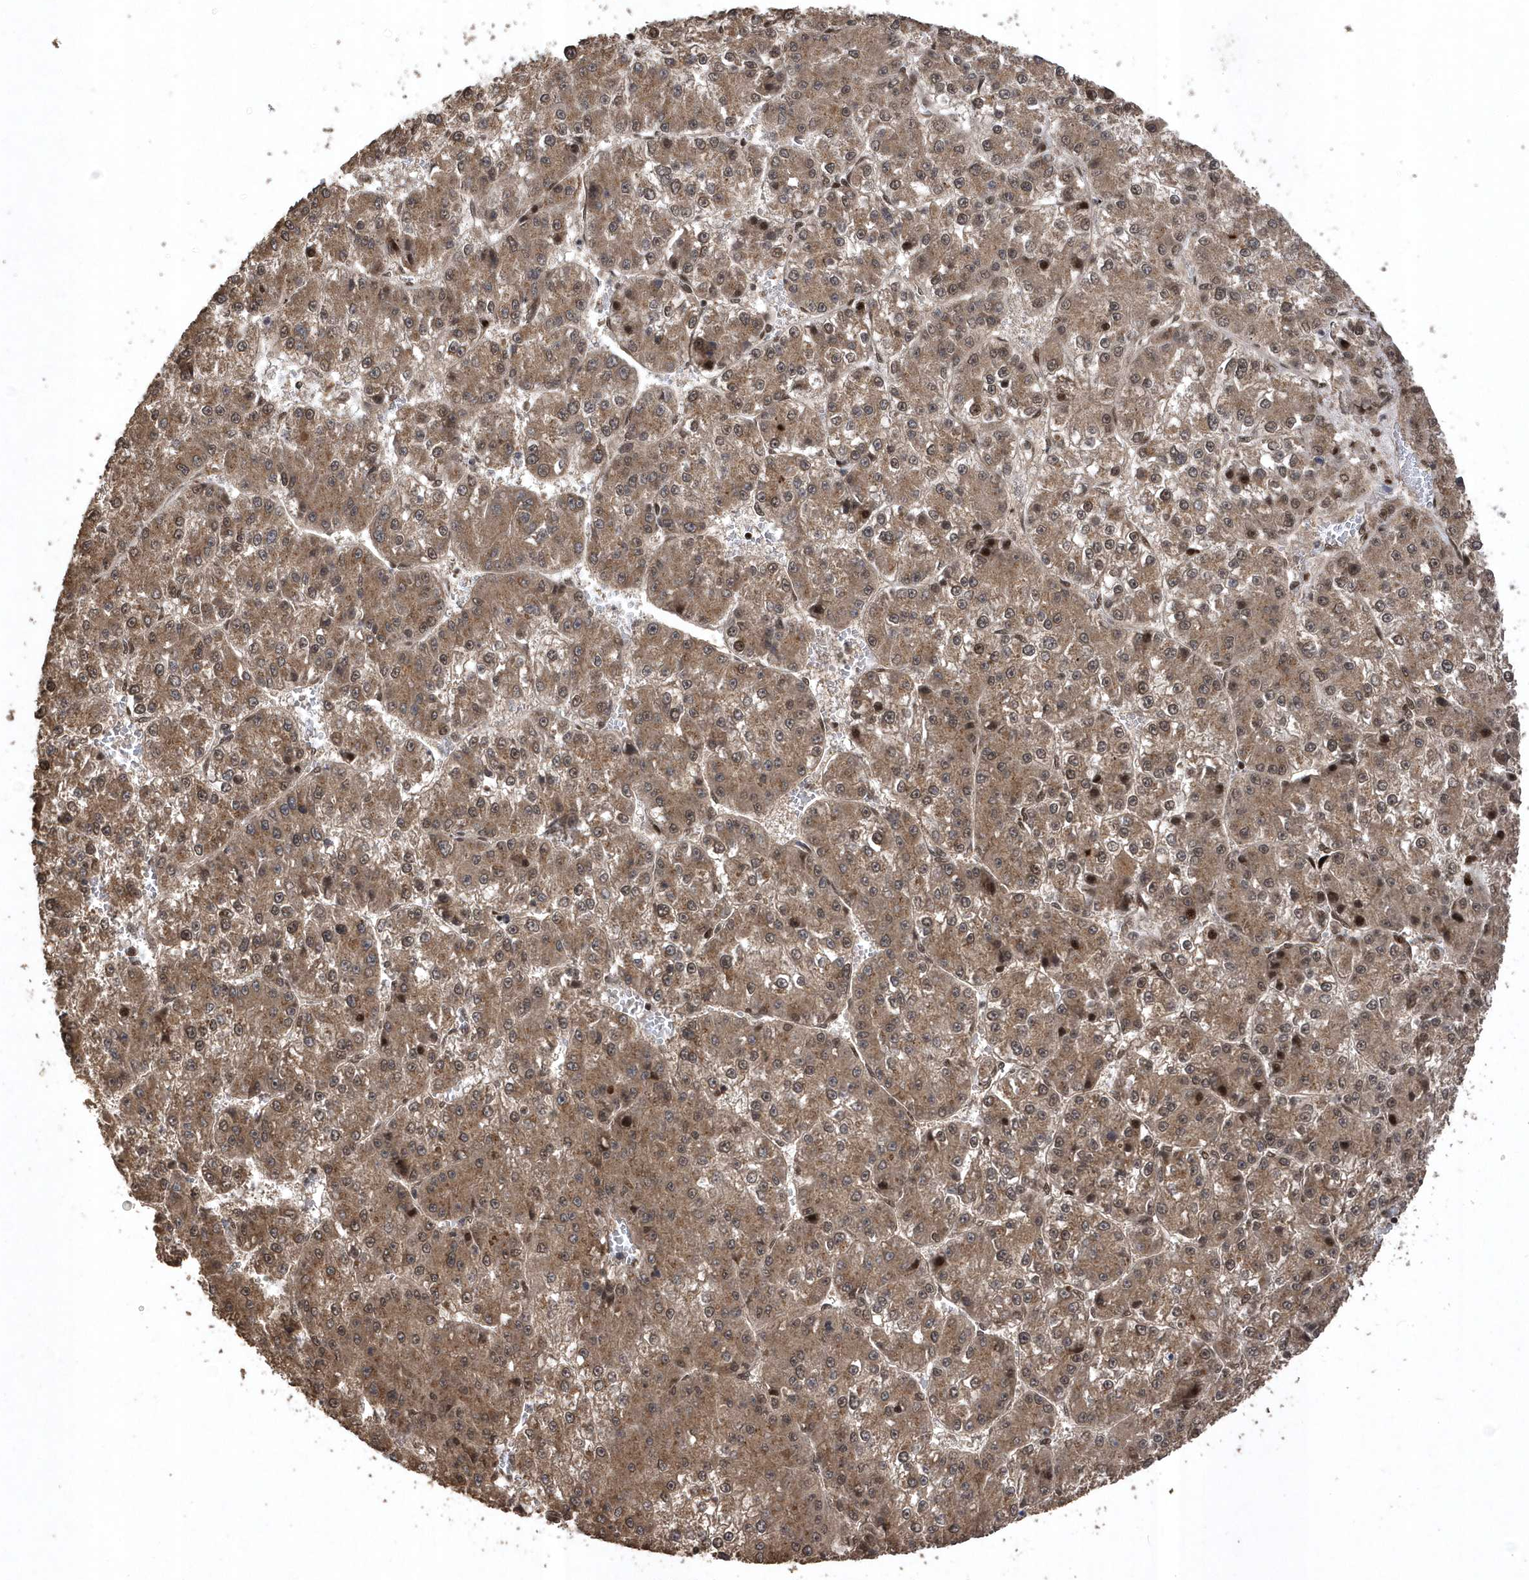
{"staining": {"intensity": "moderate", "quantity": ">75%", "location": "cytoplasmic/membranous"}, "tissue": "liver cancer", "cell_type": "Tumor cells", "image_type": "cancer", "snomed": [{"axis": "morphology", "description": "Carcinoma, Hepatocellular, NOS"}, {"axis": "topography", "description": "Liver"}], "caption": "A photomicrograph showing moderate cytoplasmic/membranous expression in approximately >75% of tumor cells in liver cancer (hepatocellular carcinoma), as visualized by brown immunohistochemical staining.", "gene": "INTS12", "patient": {"sex": "female", "age": 73}}